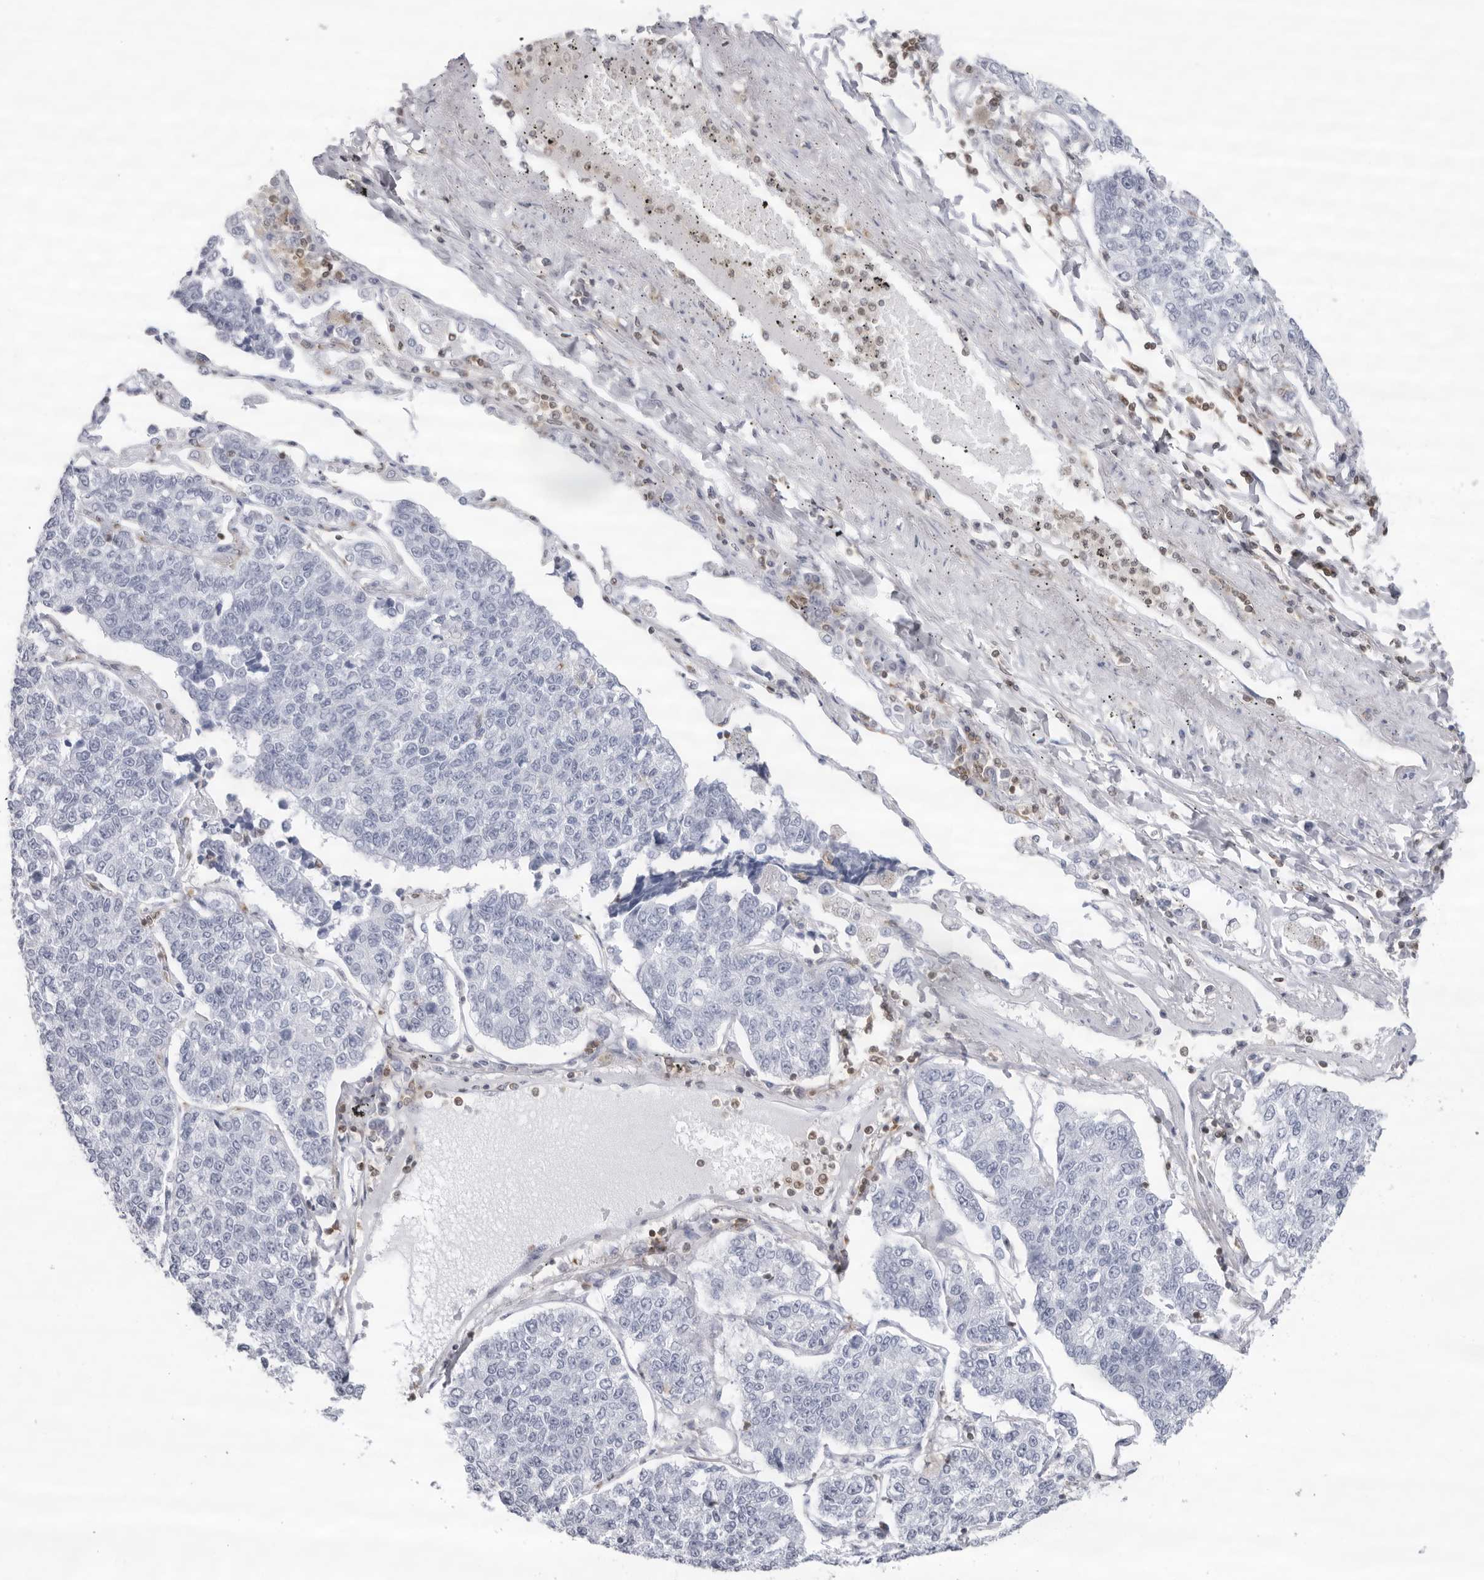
{"staining": {"intensity": "negative", "quantity": "none", "location": "none"}, "tissue": "lung cancer", "cell_type": "Tumor cells", "image_type": "cancer", "snomed": [{"axis": "morphology", "description": "Adenocarcinoma, NOS"}, {"axis": "topography", "description": "Lung"}], "caption": "High magnification brightfield microscopy of lung cancer stained with DAB (3,3'-diaminobenzidine) (brown) and counterstained with hematoxylin (blue): tumor cells show no significant expression.", "gene": "FMNL1", "patient": {"sex": "male", "age": 49}}